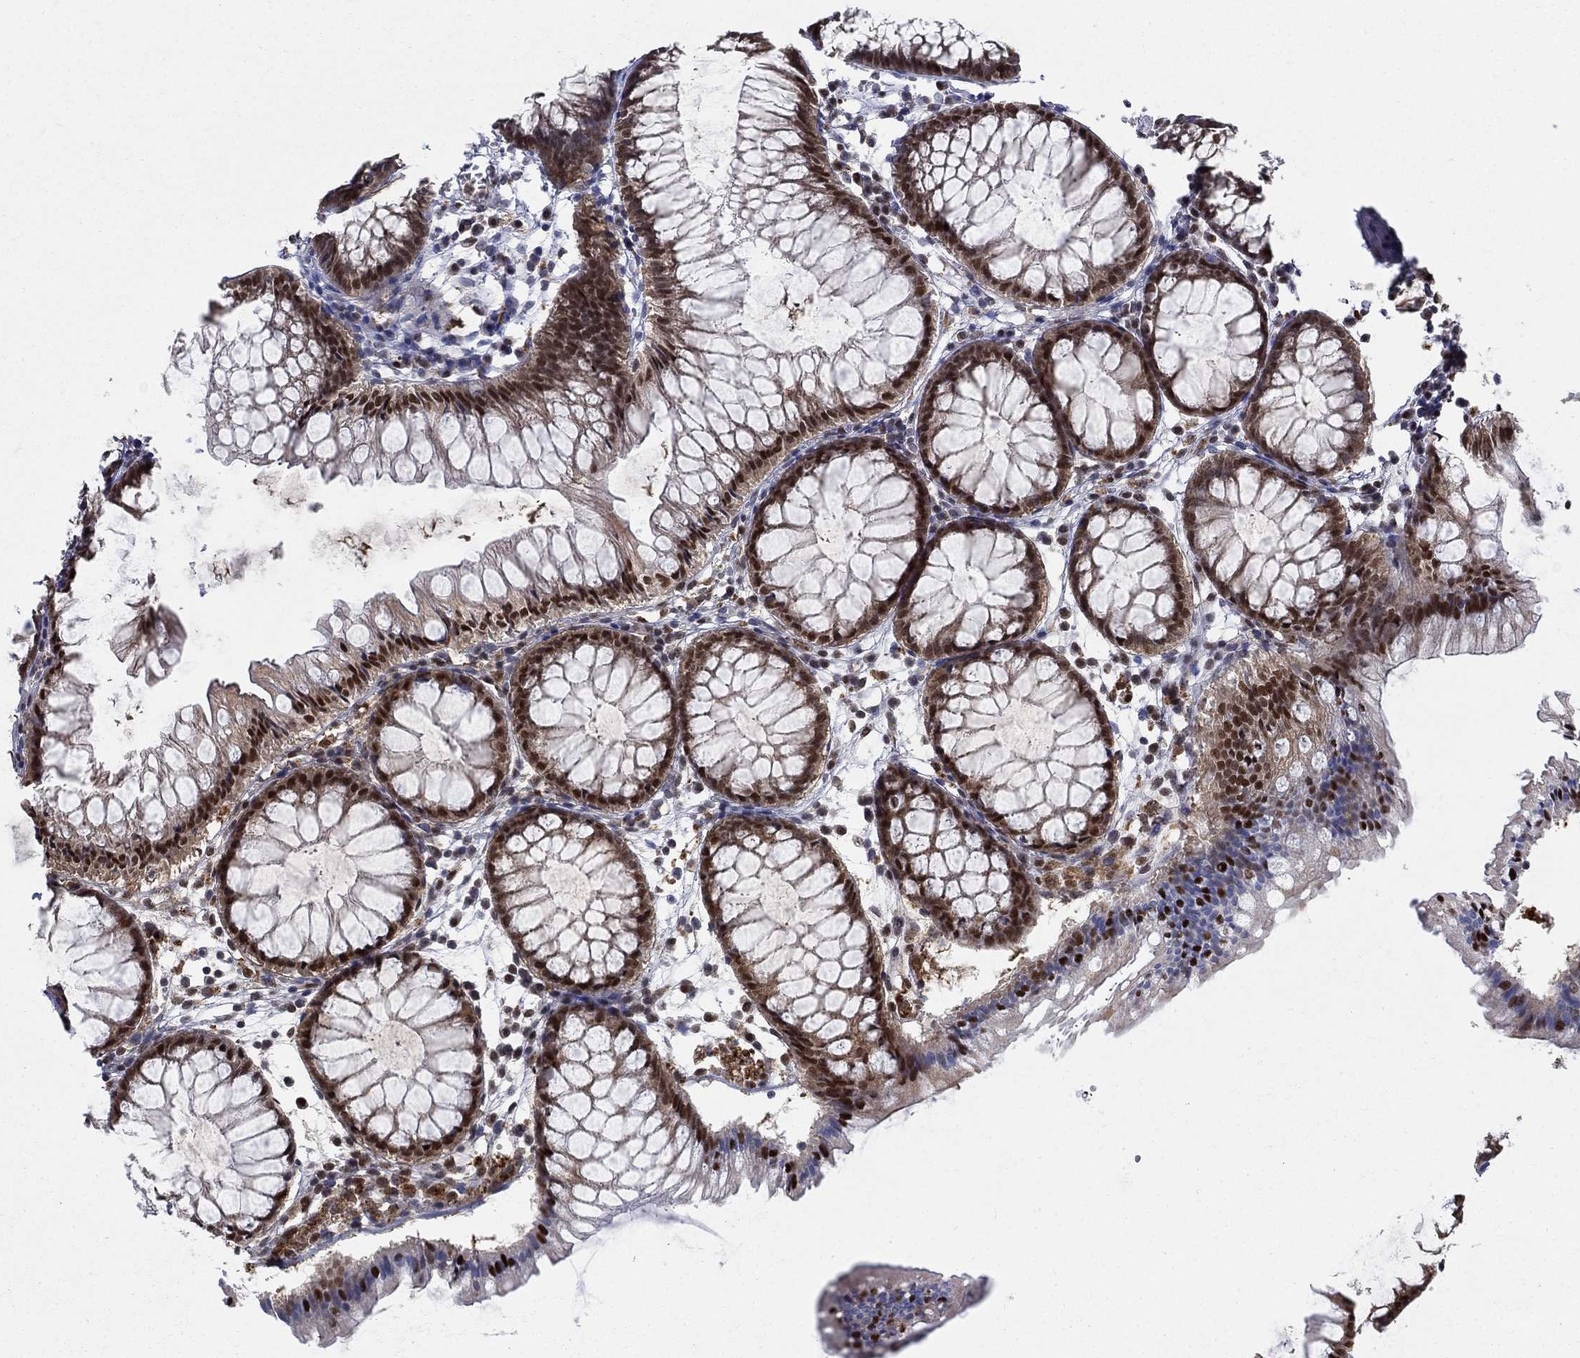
{"staining": {"intensity": "negative", "quantity": "none", "location": "none"}, "tissue": "colon", "cell_type": "Endothelial cells", "image_type": "normal", "snomed": [{"axis": "morphology", "description": "Normal tissue, NOS"}, {"axis": "morphology", "description": "Adenocarcinoma, NOS"}, {"axis": "topography", "description": "Colon"}], "caption": "DAB (3,3'-diaminobenzidine) immunohistochemical staining of unremarkable human colon displays no significant staining in endothelial cells.", "gene": "ZNF594", "patient": {"sex": "male", "age": 65}}